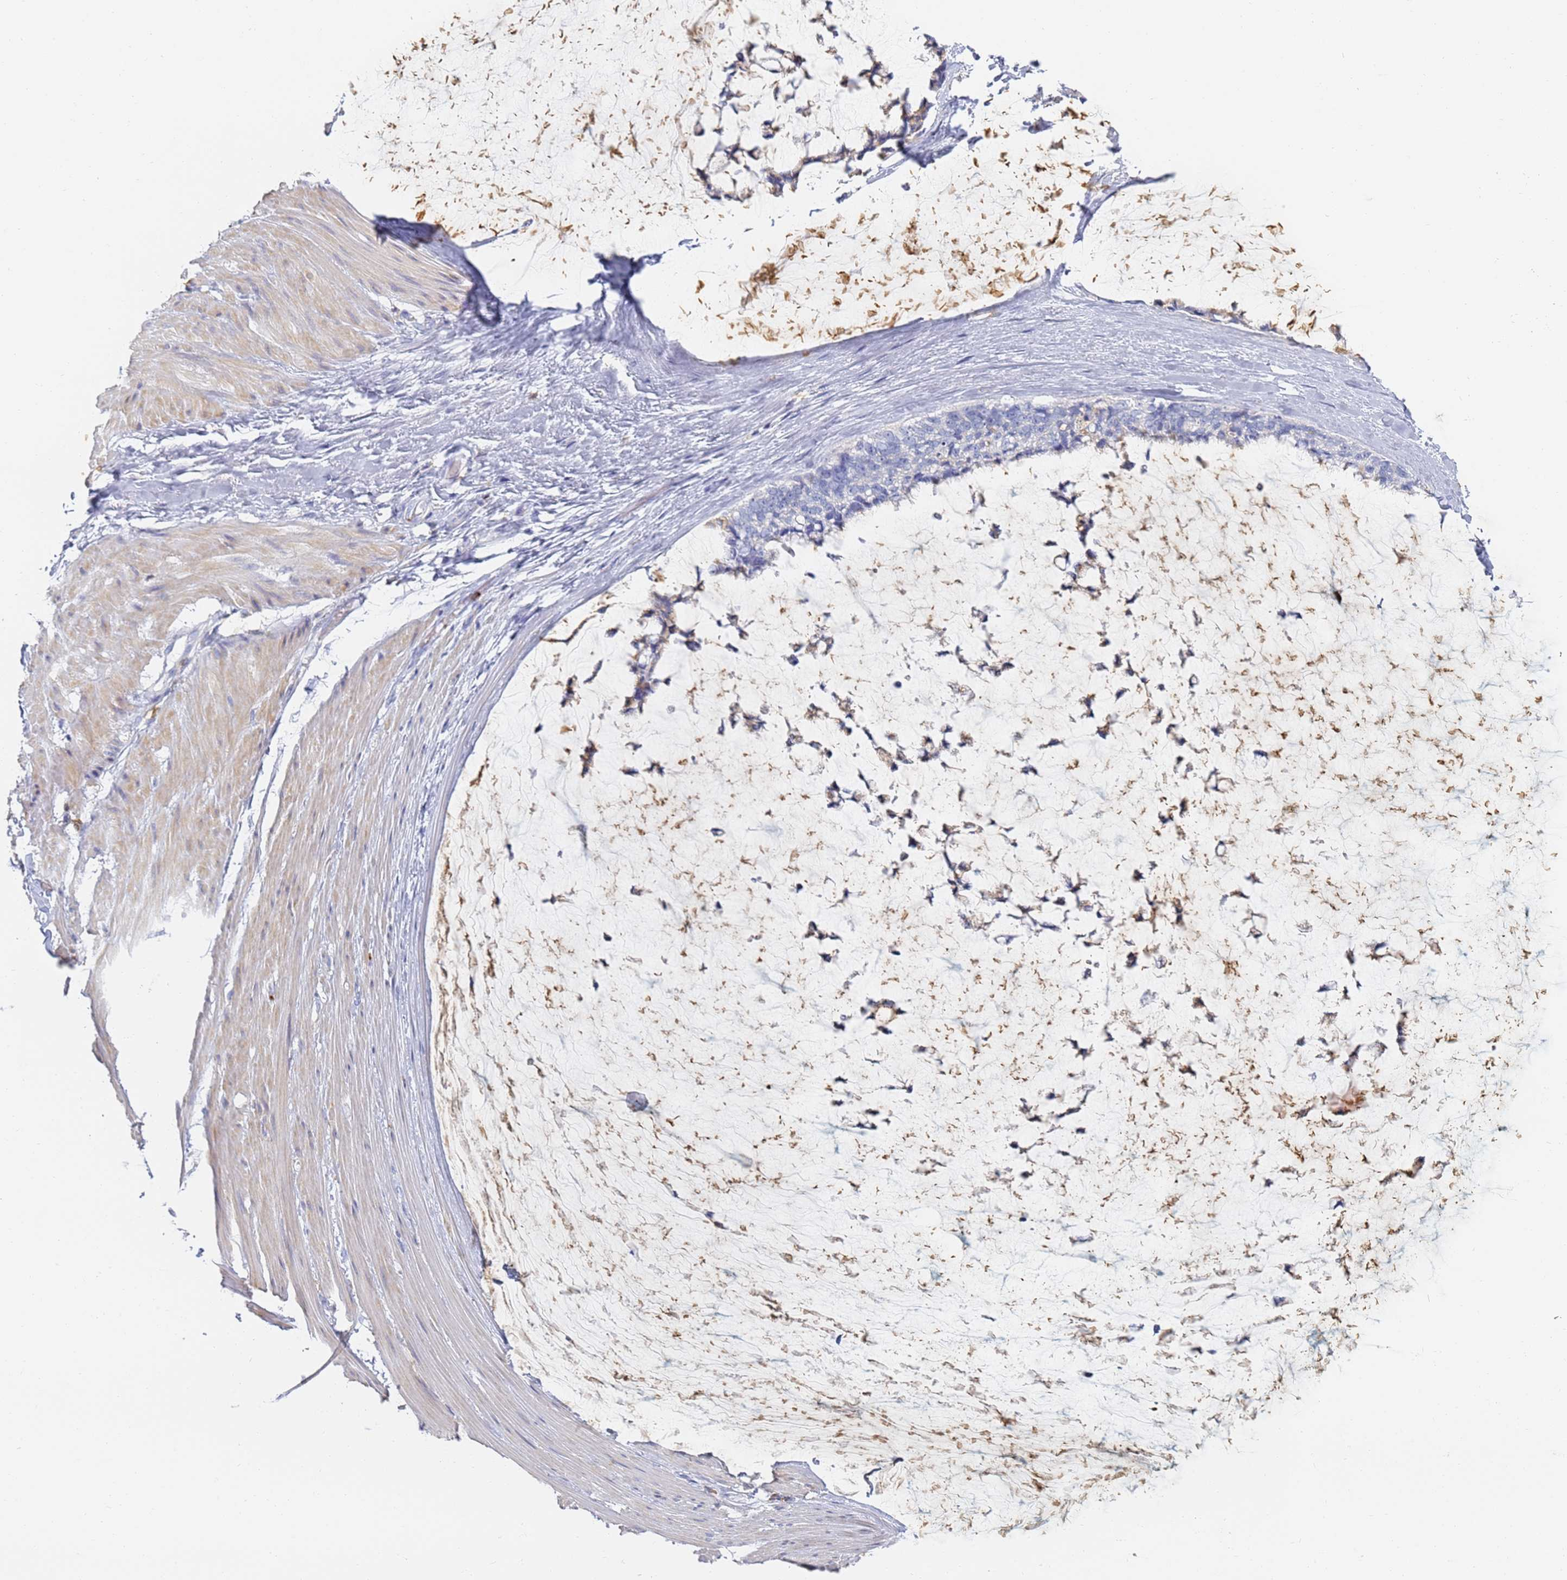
{"staining": {"intensity": "negative", "quantity": "none", "location": "none"}, "tissue": "ovarian cancer", "cell_type": "Tumor cells", "image_type": "cancer", "snomed": [{"axis": "morphology", "description": "Cystadenocarcinoma, mucinous, NOS"}, {"axis": "topography", "description": "Ovary"}], "caption": "Tumor cells are negative for brown protein staining in ovarian mucinous cystadenocarcinoma.", "gene": "BIN2", "patient": {"sex": "female", "age": 39}}